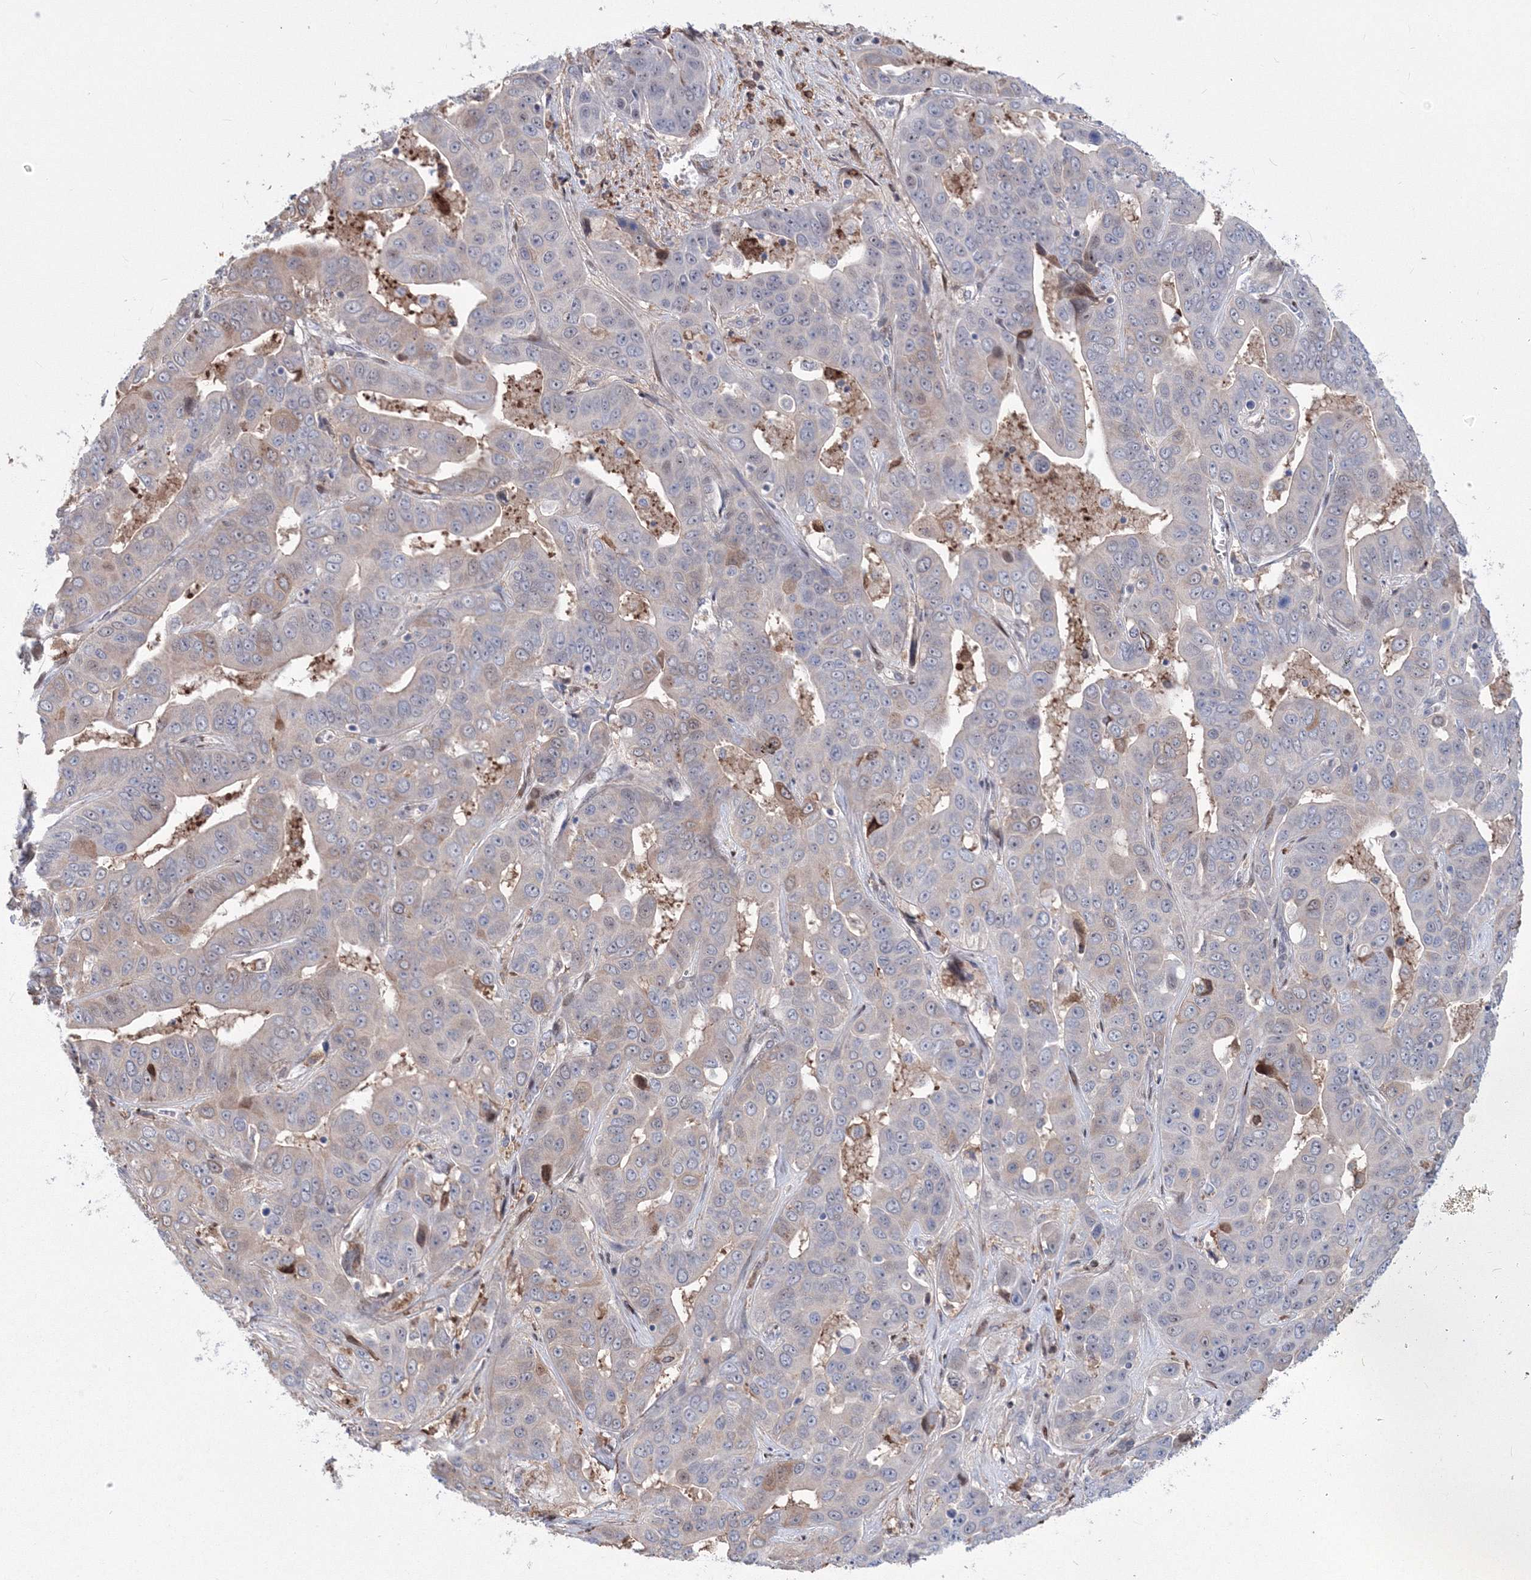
{"staining": {"intensity": "weak", "quantity": "<25%", "location": "cytoplasmic/membranous"}, "tissue": "liver cancer", "cell_type": "Tumor cells", "image_type": "cancer", "snomed": [{"axis": "morphology", "description": "Cholangiocarcinoma"}, {"axis": "topography", "description": "Liver"}], "caption": "A micrograph of liver cancer stained for a protein reveals no brown staining in tumor cells.", "gene": "RNPEPL1", "patient": {"sex": "female", "age": 52}}